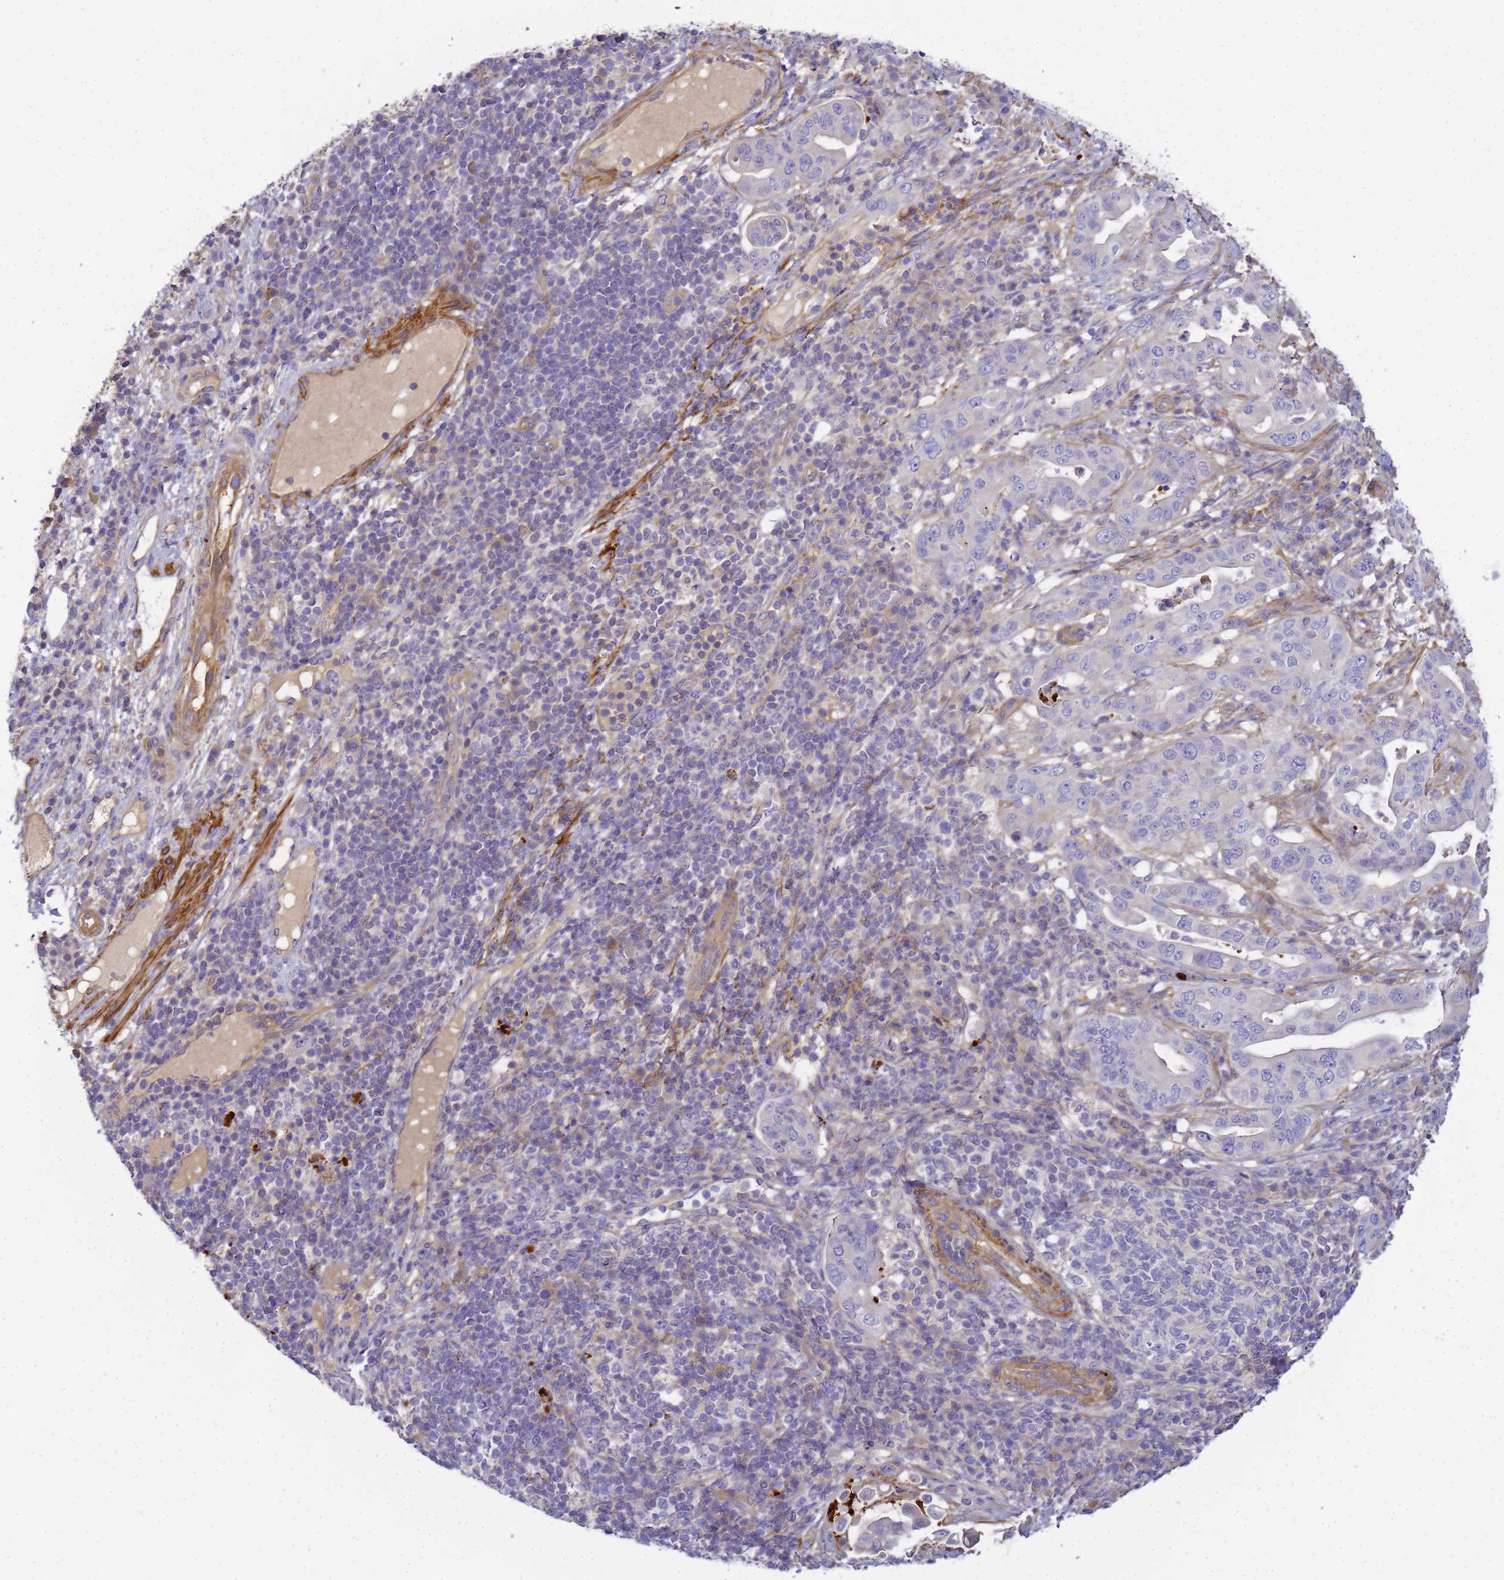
{"staining": {"intensity": "negative", "quantity": "none", "location": "none"}, "tissue": "pancreatic cancer", "cell_type": "Tumor cells", "image_type": "cancer", "snomed": [{"axis": "morphology", "description": "Normal tissue, NOS"}, {"axis": "morphology", "description": "Adenocarcinoma, NOS"}, {"axis": "topography", "description": "Lymph node"}, {"axis": "topography", "description": "Pancreas"}], "caption": "Pancreatic adenocarcinoma was stained to show a protein in brown. There is no significant expression in tumor cells.", "gene": "MYL12A", "patient": {"sex": "female", "age": 67}}